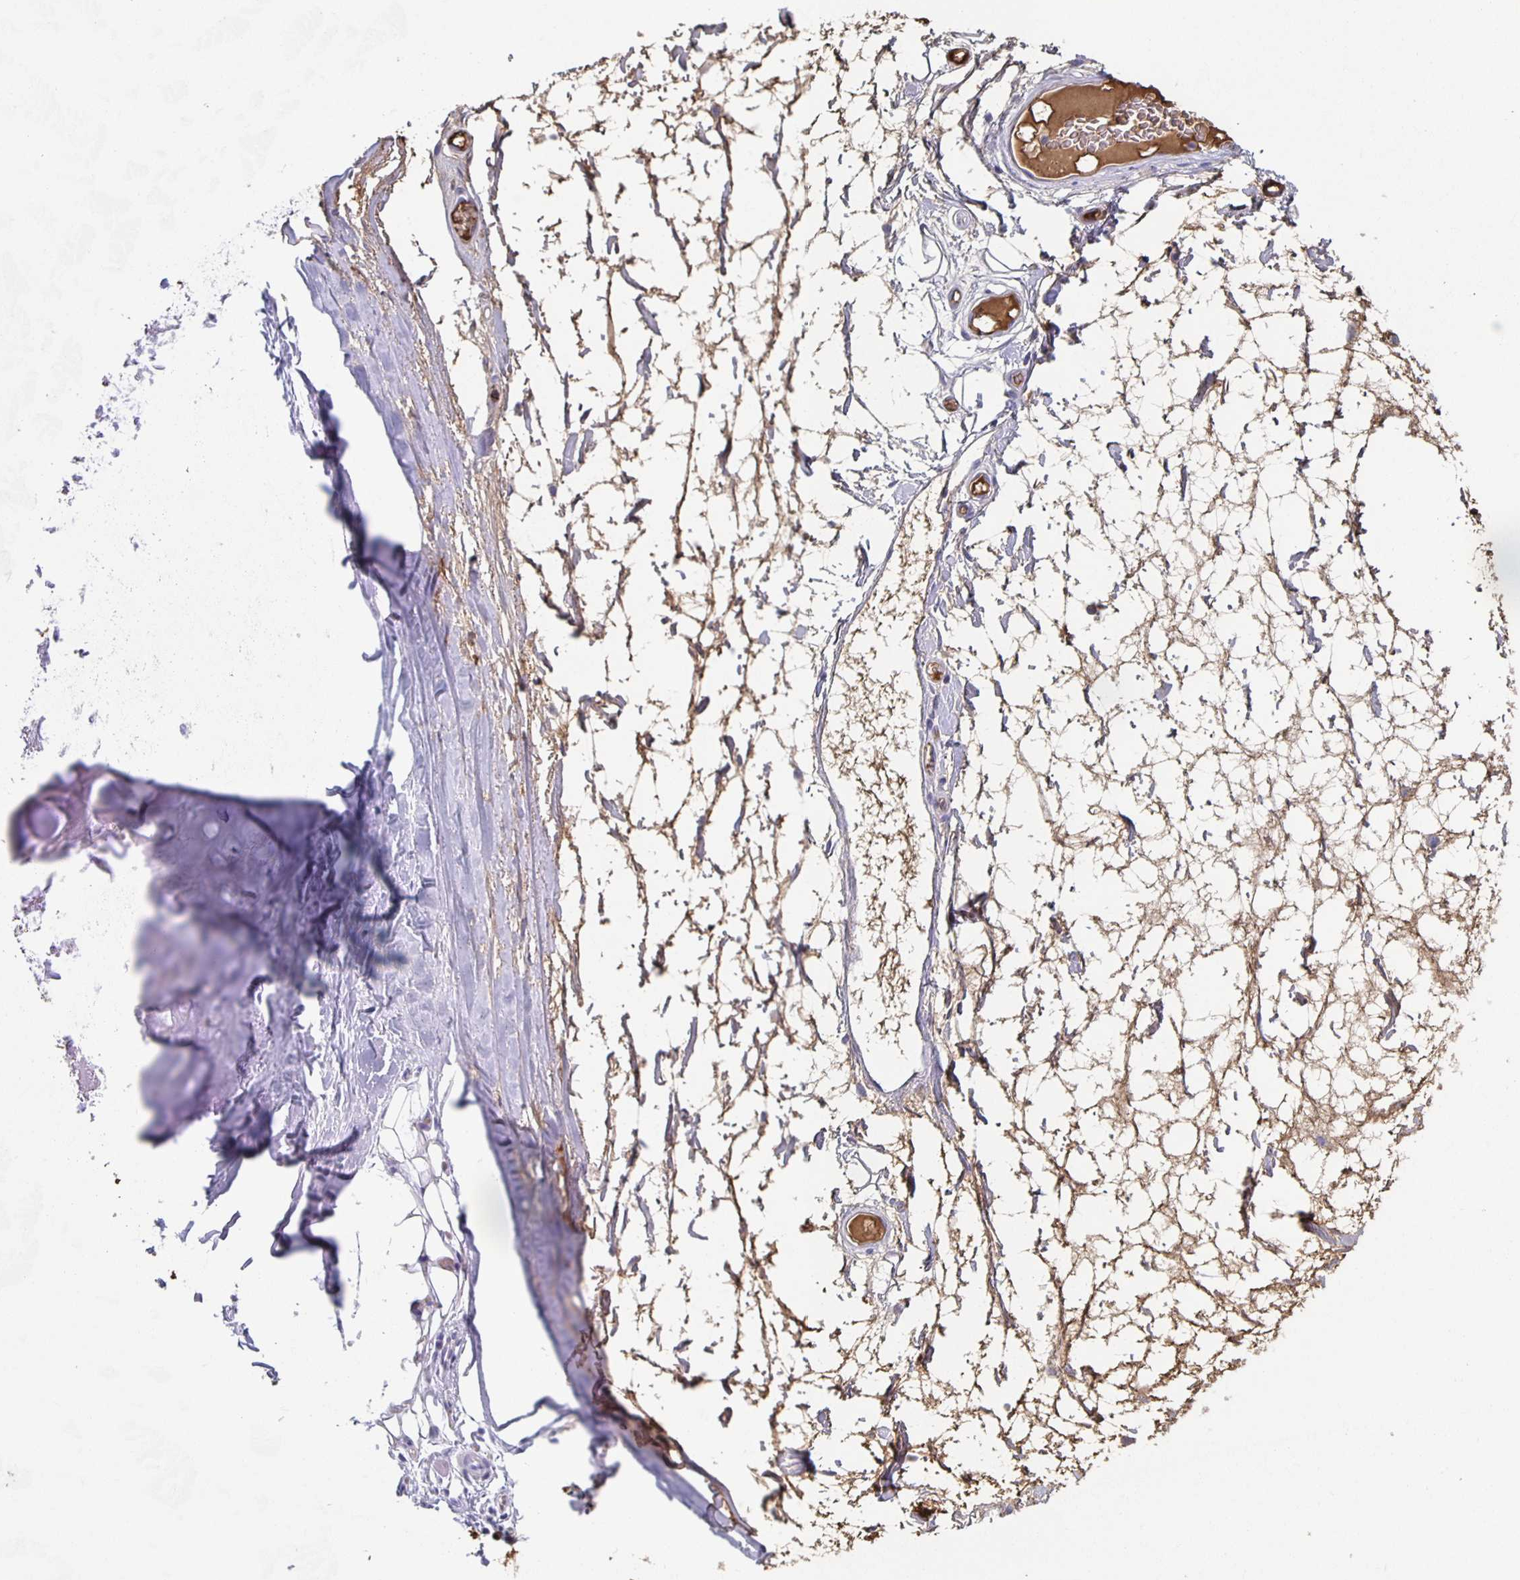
{"staining": {"intensity": "negative", "quantity": "none", "location": "none"}, "tissue": "adipose tissue", "cell_type": "Adipocytes", "image_type": "normal", "snomed": [{"axis": "morphology", "description": "Normal tissue, NOS"}, {"axis": "topography", "description": "Lymph node"}, {"axis": "topography", "description": "Cartilage tissue"}, {"axis": "topography", "description": "Nasopharynx"}], "caption": "DAB immunohistochemical staining of unremarkable adipose tissue exhibits no significant positivity in adipocytes.", "gene": "FGA", "patient": {"sex": "male", "age": 63}}